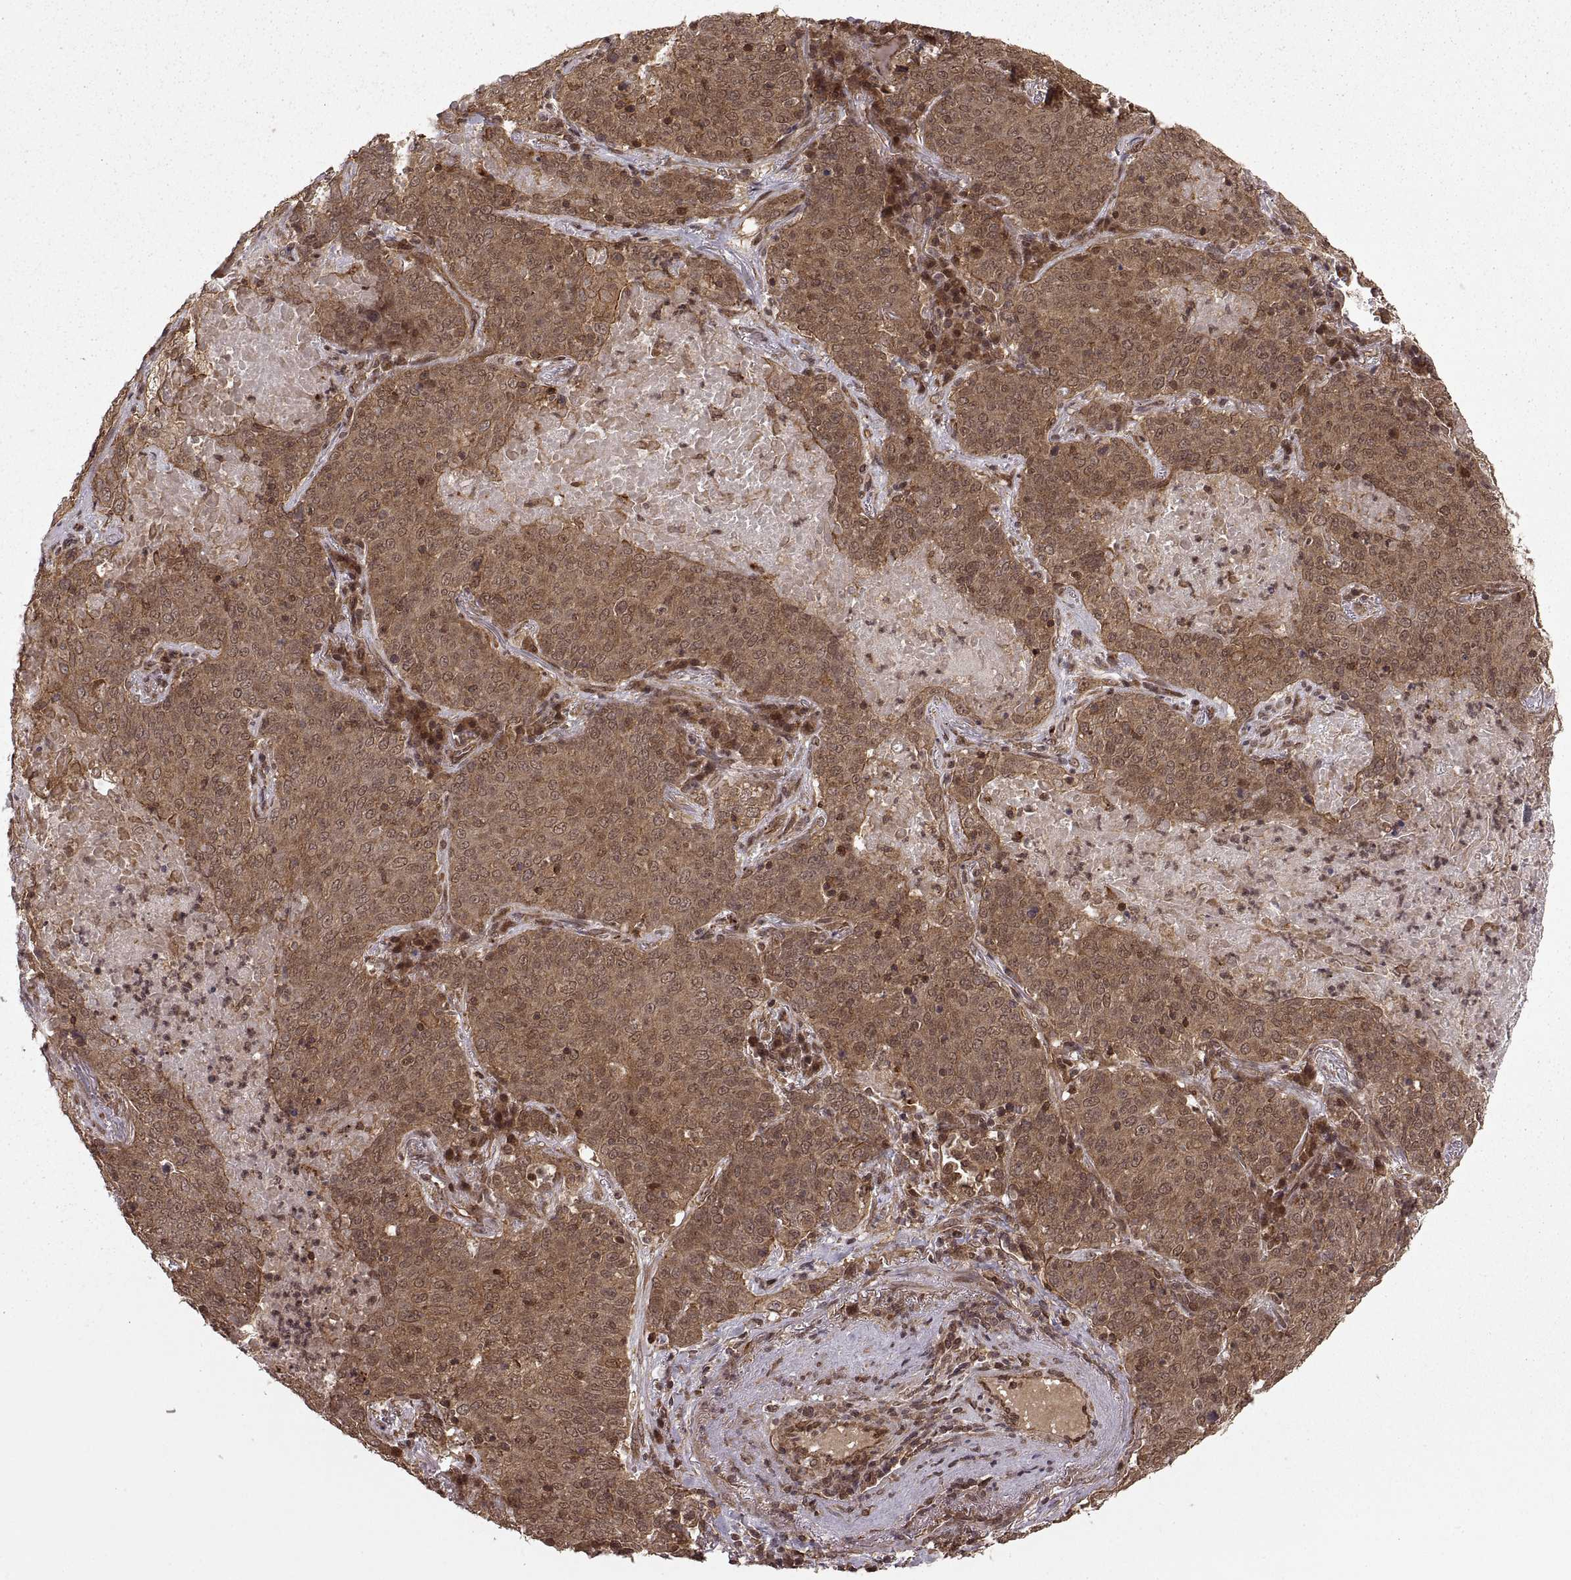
{"staining": {"intensity": "moderate", "quantity": ">75%", "location": "cytoplasmic/membranous"}, "tissue": "lung cancer", "cell_type": "Tumor cells", "image_type": "cancer", "snomed": [{"axis": "morphology", "description": "Squamous cell carcinoma, NOS"}, {"axis": "topography", "description": "Lung"}], "caption": "The photomicrograph shows a brown stain indicating the presence of a protein in the cytoplasmic/membranous of tumor cells in lung cancer (squamous cell carcinoma).", "gene": "DEDD", "patient": {"sex": "male", "age": 82}}